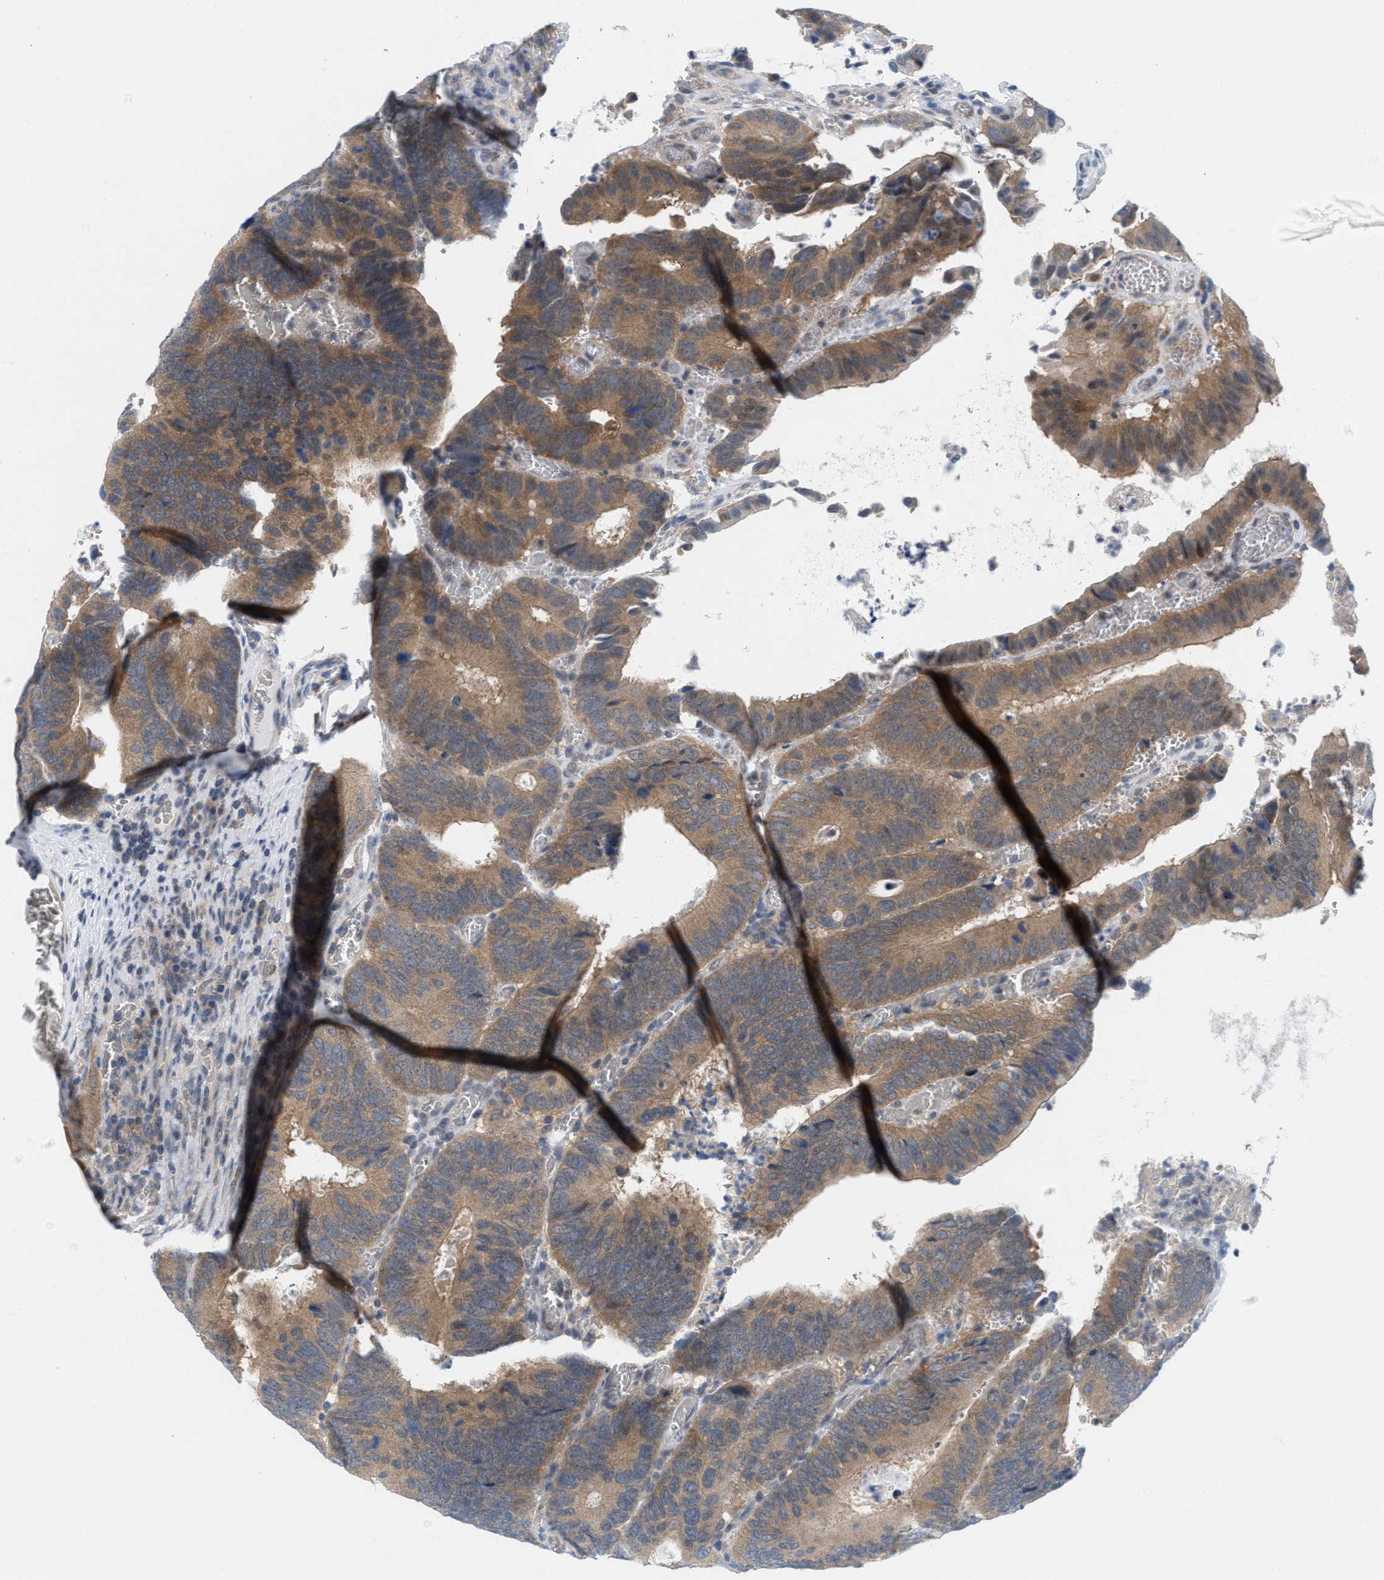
{"staining": {"intensity": "moderate", "quantity": ">75%", "location": "cytoplasmic/membranous"}, "tissue": "colorectal cancer", "cell_type": "Tumor cells", "image_type": "cancer", "snomed": [{"axis": "morphology", "description": "Inflammation, NOS"}, {"axis": "morphology", "description": "Adenocarcinoma, NOS"}, {"axis": "topography", "description": "Colon"}], "caption": "Immunohistochemistry (IHC) (DAB) staining of human colorectal cancer (adenocarcinoma) exhibits moderate cytoplasmic/membranous protein positivity in about >75% of tumor cells.", "gene": "WIPI2", "patient": {"sex": "male", "age": 72}}